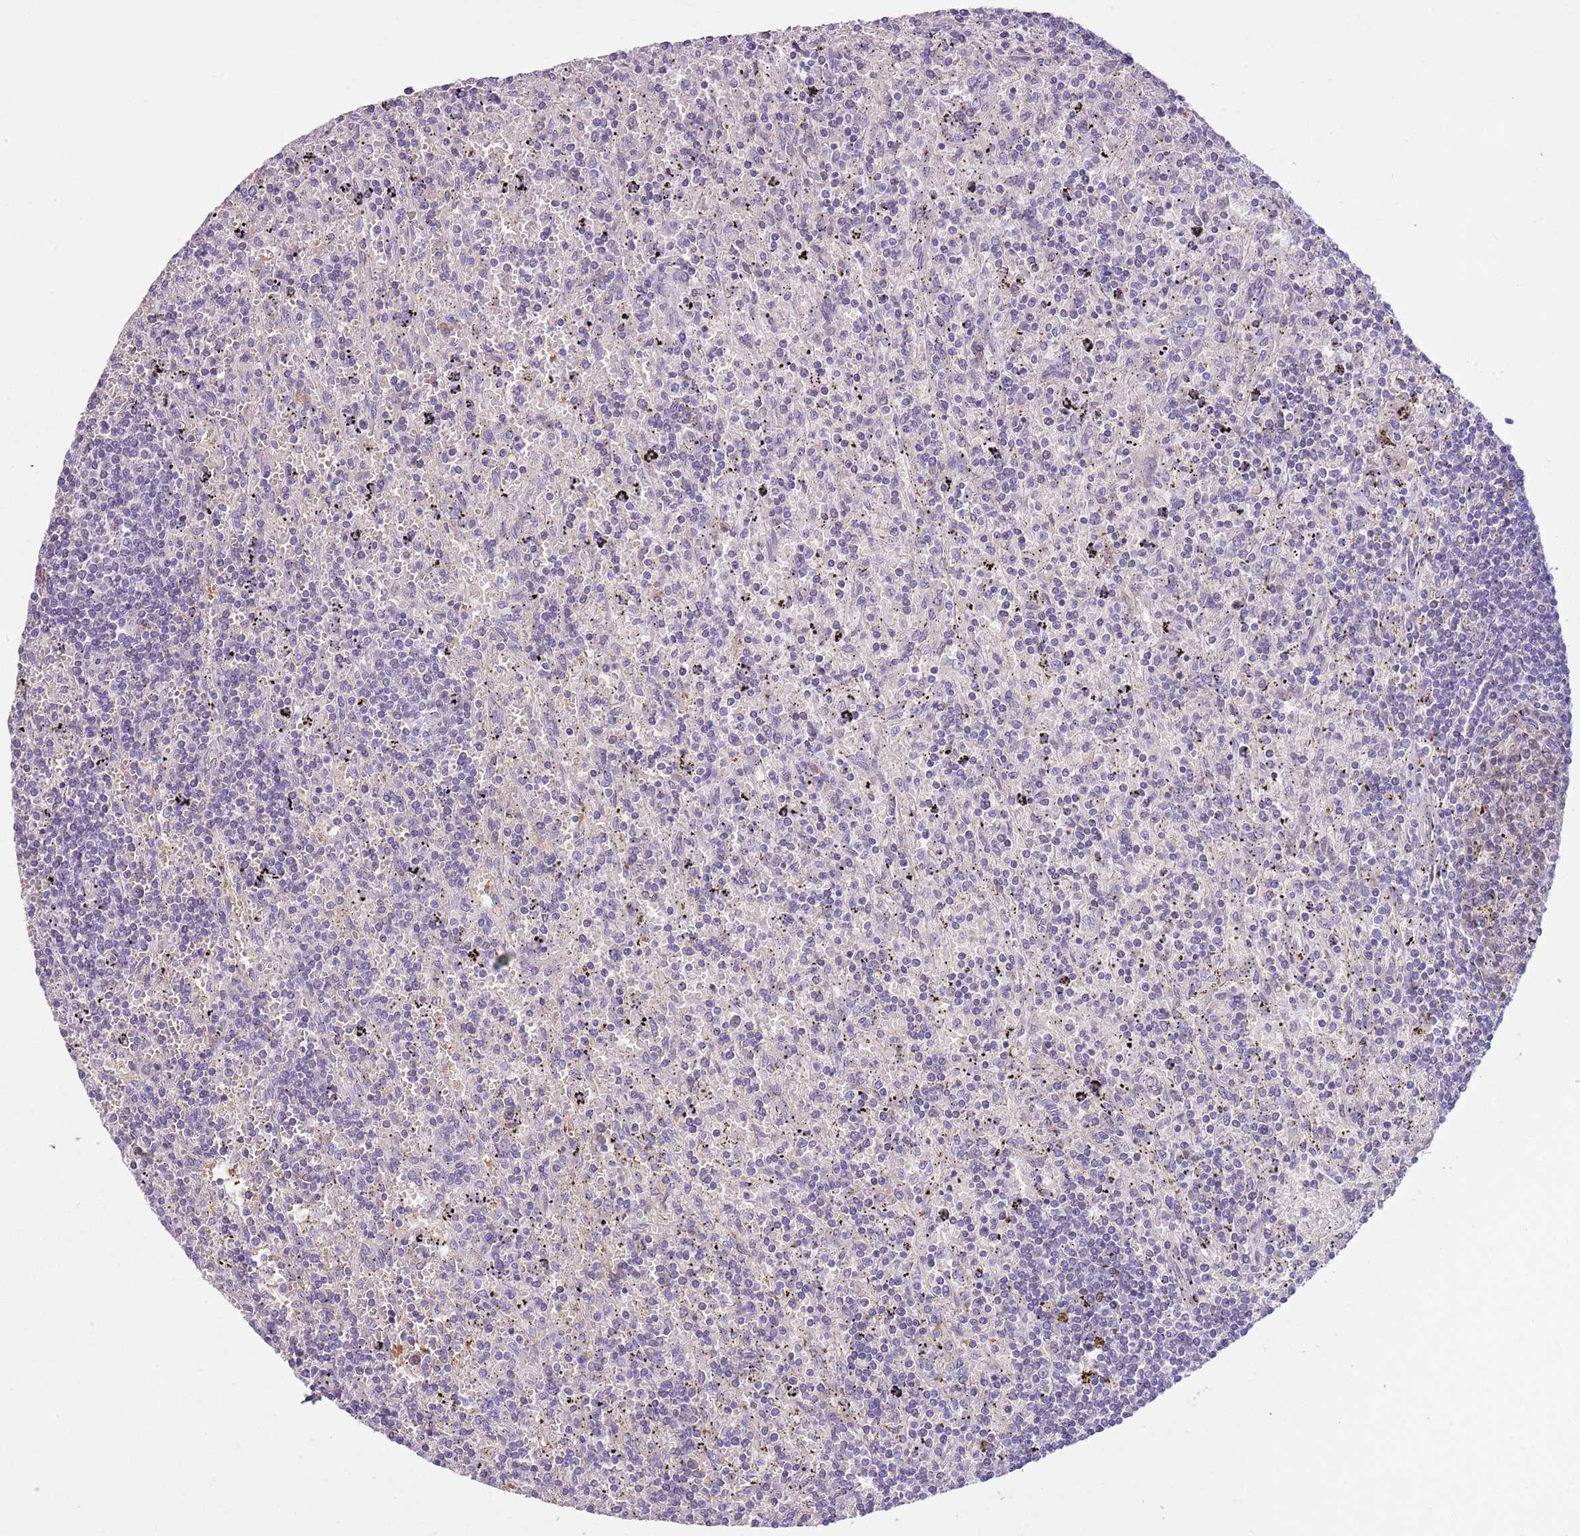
{"staining": {"intensity": "negative", "quantity": "none", "location": "none"}, "tissue": "lymphoma", "cell_type": "Tumor cells", "image_type": "cancer", "snomed": [{"axis": "morphology", "description": "Malignant lymphoma, non-Hodgkin's type, Low grade"}, {"axis": "topography", "description": "Spleen"}], "caption": "IHC photomicrograph of neoplastic tissue: lymphoma stained with DAB (3,3'-diaminobenzidine) displays no significant protein positivity in tumor cells.", "gene": "HES3", "patient": {"sex": "male", "age": 76}}